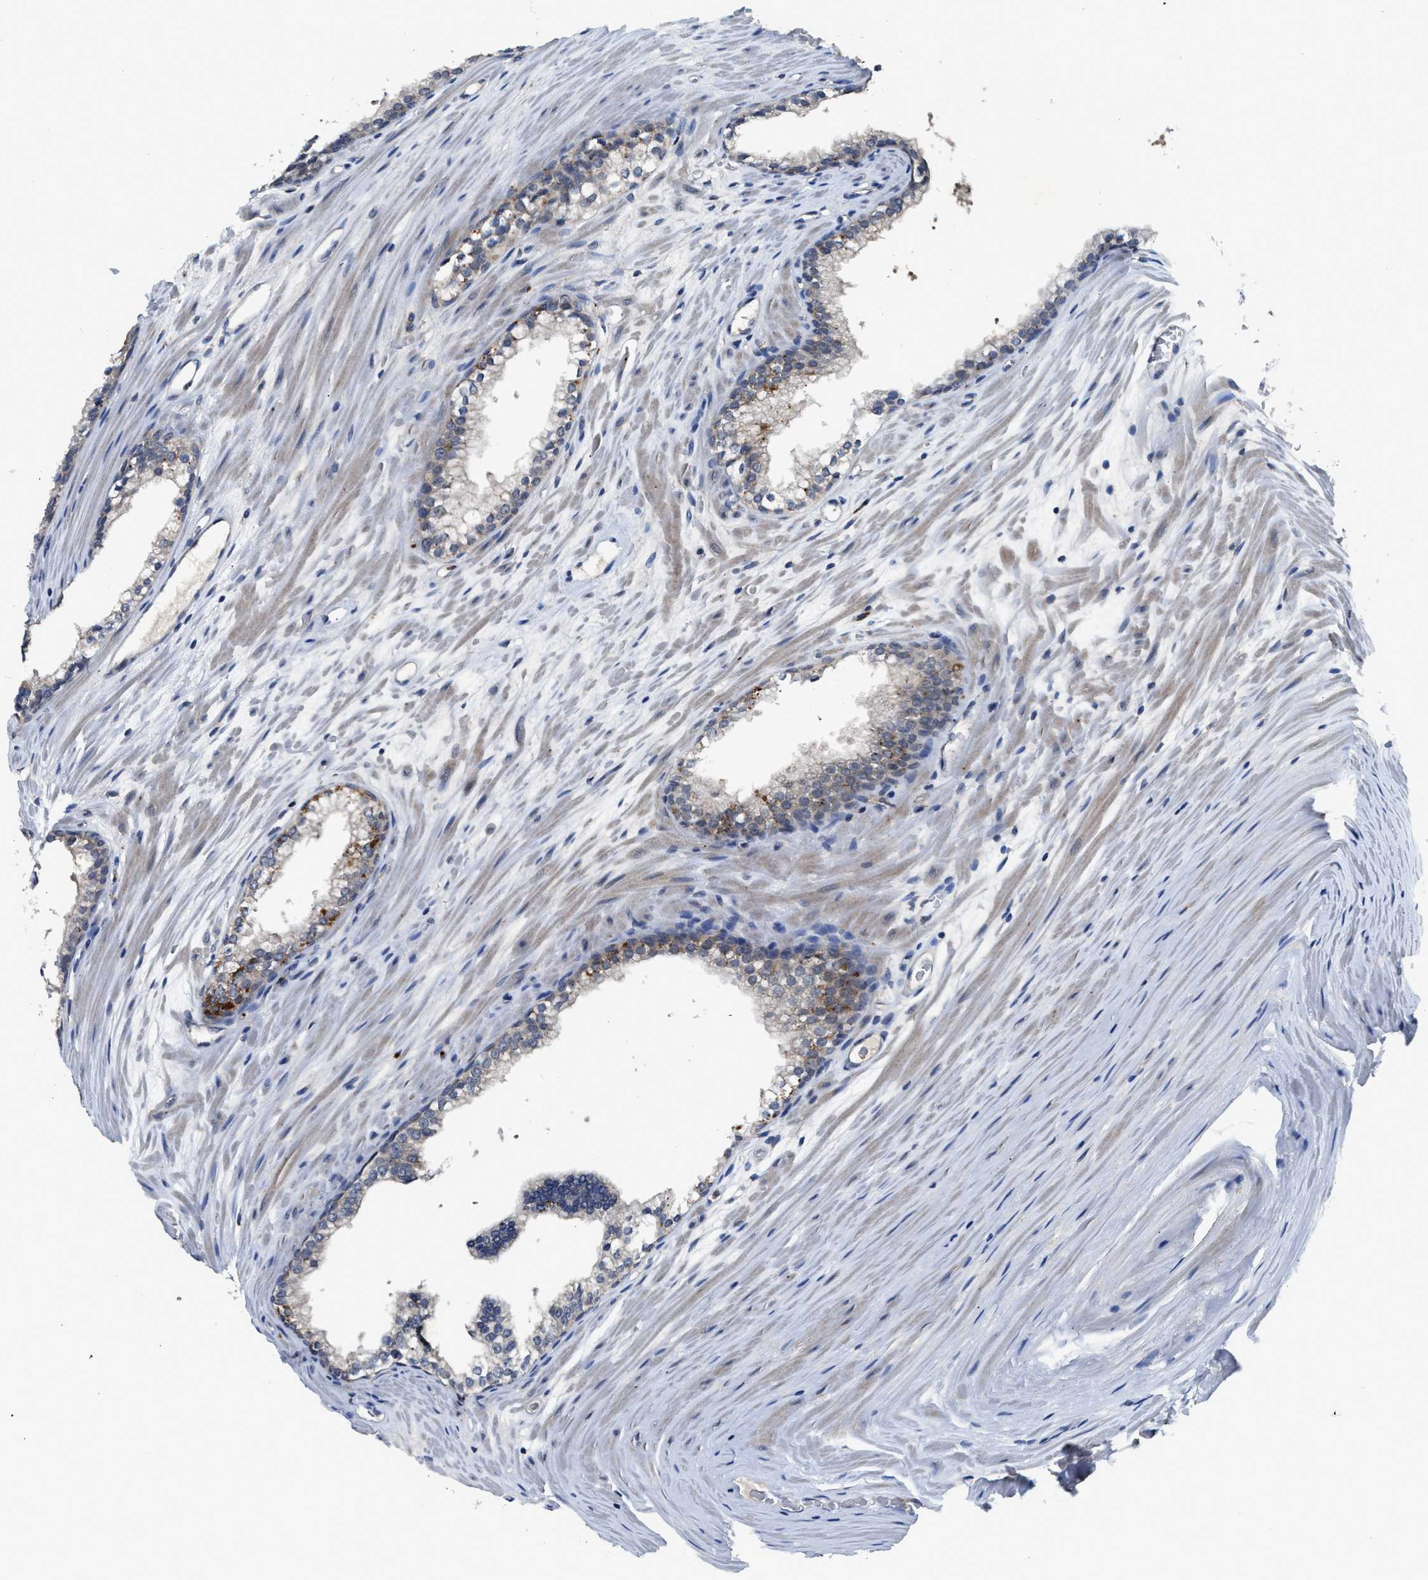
{"staining": {"intensity": "moderate", "quantity": "<25%", "location": "cytoplasmic/membranous"}, "tissue": "prostate cancer", "cell_type": "Tumor cells", "image_type": "cancer", "snomed": [{"axis": "morphology", "description": "Adenocarcinoma, Low grade"}, {"axis": "topography", "description": "Prostate"}], "caption": "This is a histology image of immunohistochemistry staining of prostate low-grade adenocarcinoma, which shows moderate positivity in the cytoplasmic/membranous of tumor cells.", "gene": "PDE7A", "patient": {"sex": "male", "age": 70}}